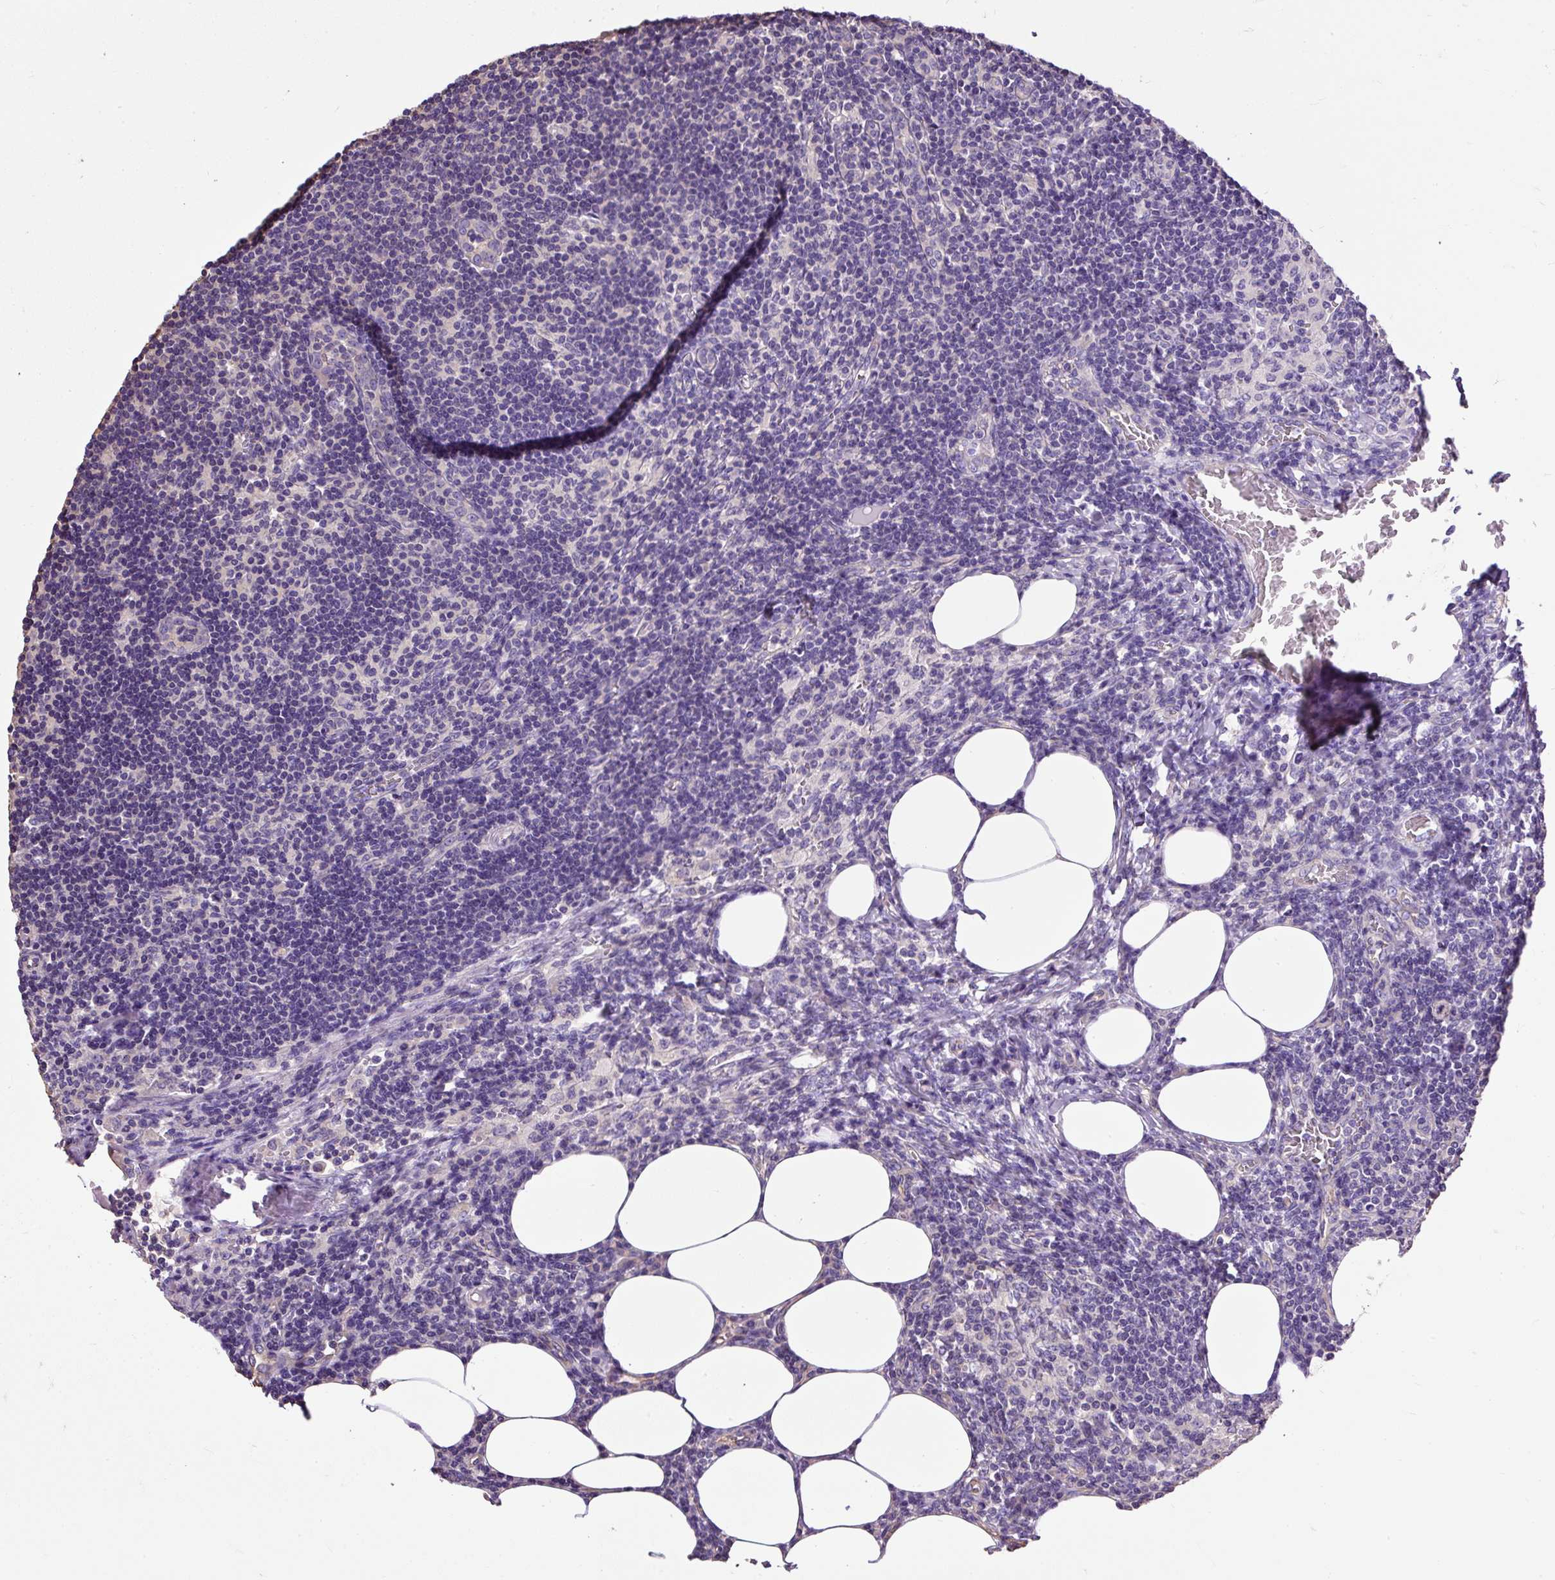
{"staining": {"intensity": "negative", "quantity": "none", "location": "none"}, "tissue": "lymph node", "cell_type": "Germinal center cells", "image_type": "normal", "snomed": [{"axis": "morphology", "description": "Normal tissue, NOS"}, {"axis": "topography", "description": "Lymph node"}], "caption": "This is an immunohistochemistry (IHC) photomicrograph of benign lymph node. There is no positivity in germinal center cells.", "gene": "PDIA2", "patient": {"sex": "female", "age": 59}}